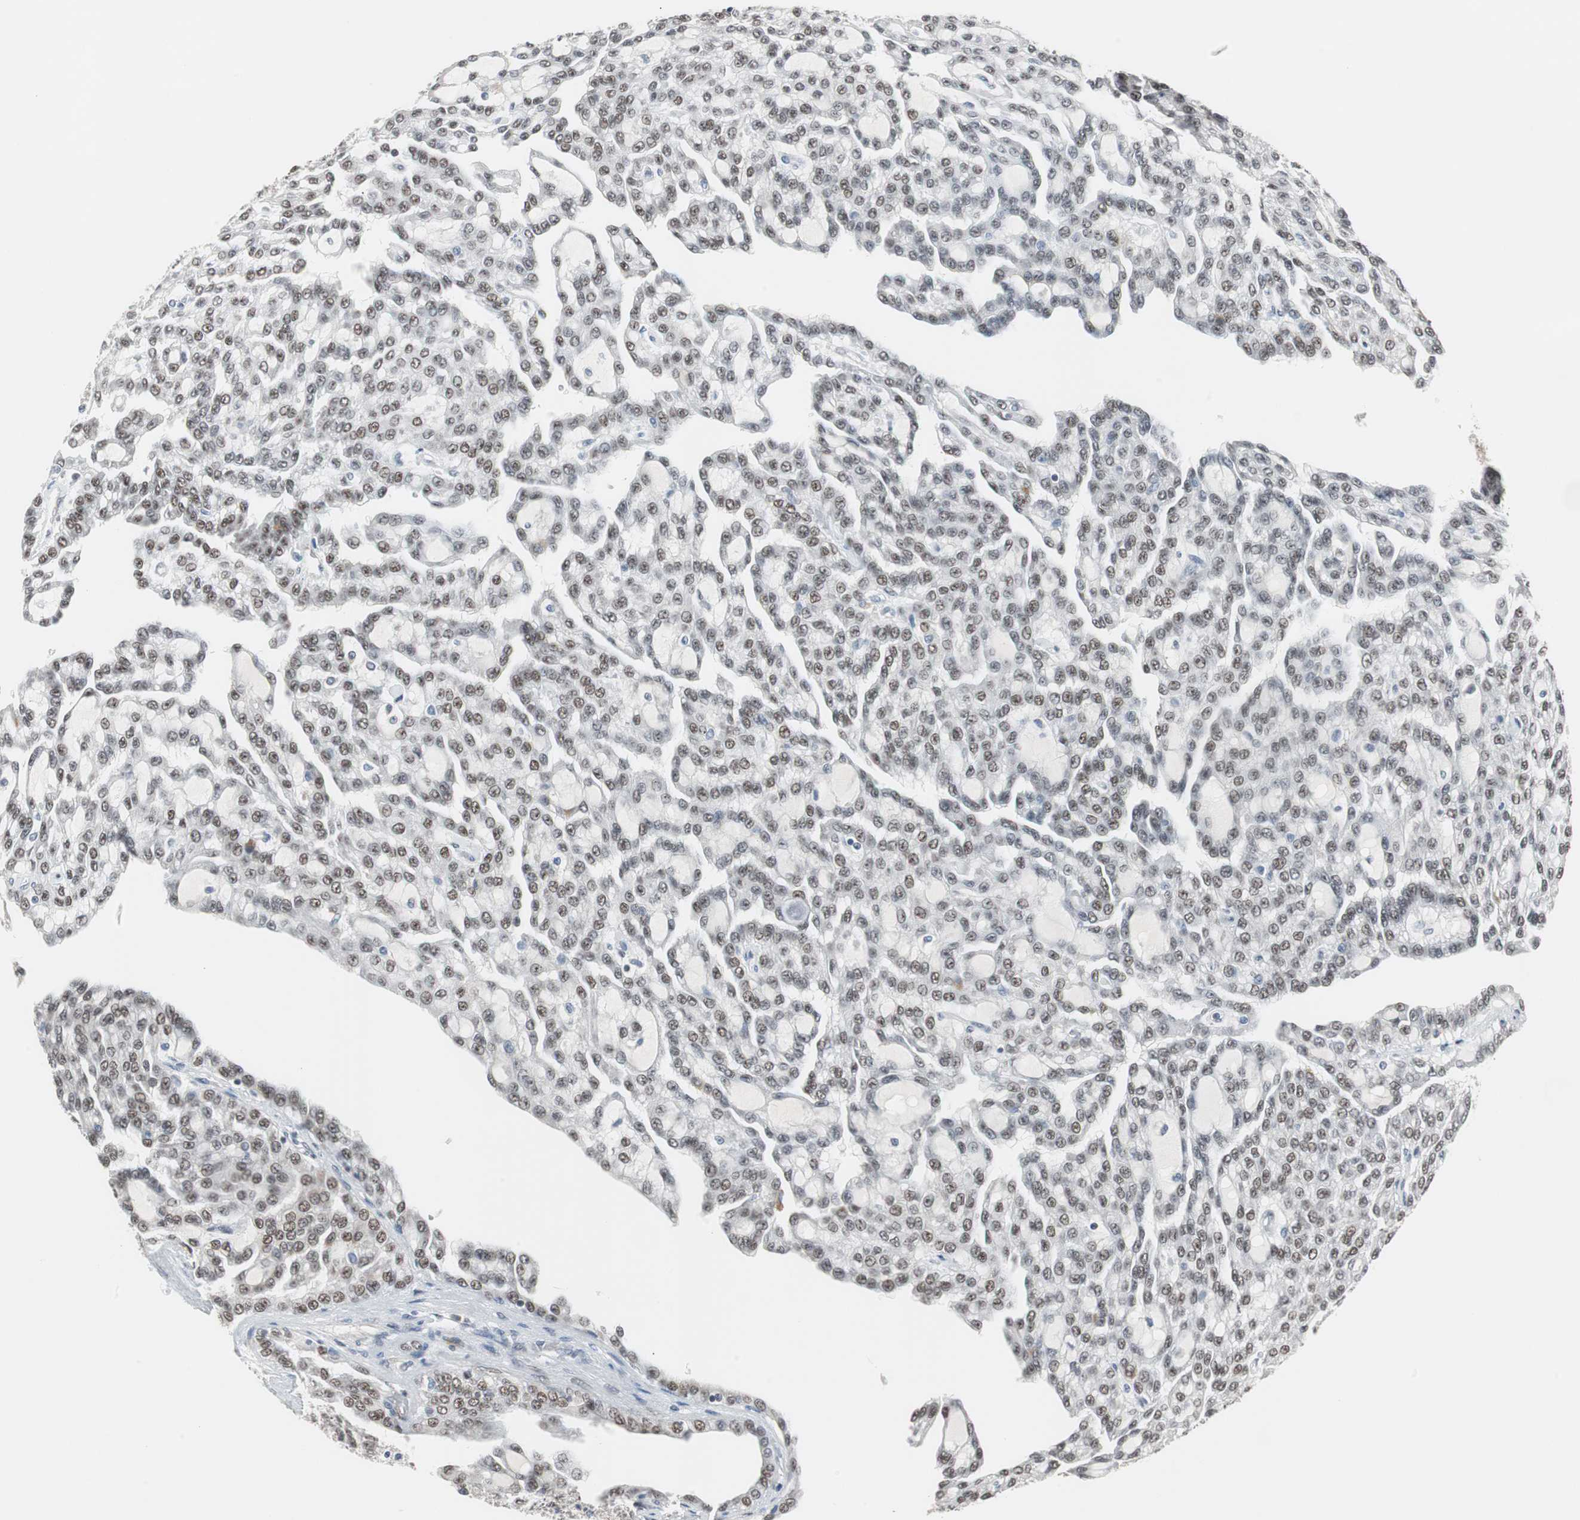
{"staining": {"intensity": "moderate", "quantity": ">75%", "location": "nuclear"}, "tissue": "renal cancer", "cell_type": "Tumor cells", "image_type": "cancer", "snomed": [{"axis": "morphology", "description": "Adenocarcinoma, NOS"}, {"axis": "topography", "description": "Kidney"}], "caption": "This image exhibits IHC staining of human renal cancer, with medium moderate nuclear positivity in about >75% of tumor cells.", "gene": "ZHX2", "patient": {"sex": "male", "age": 63}}